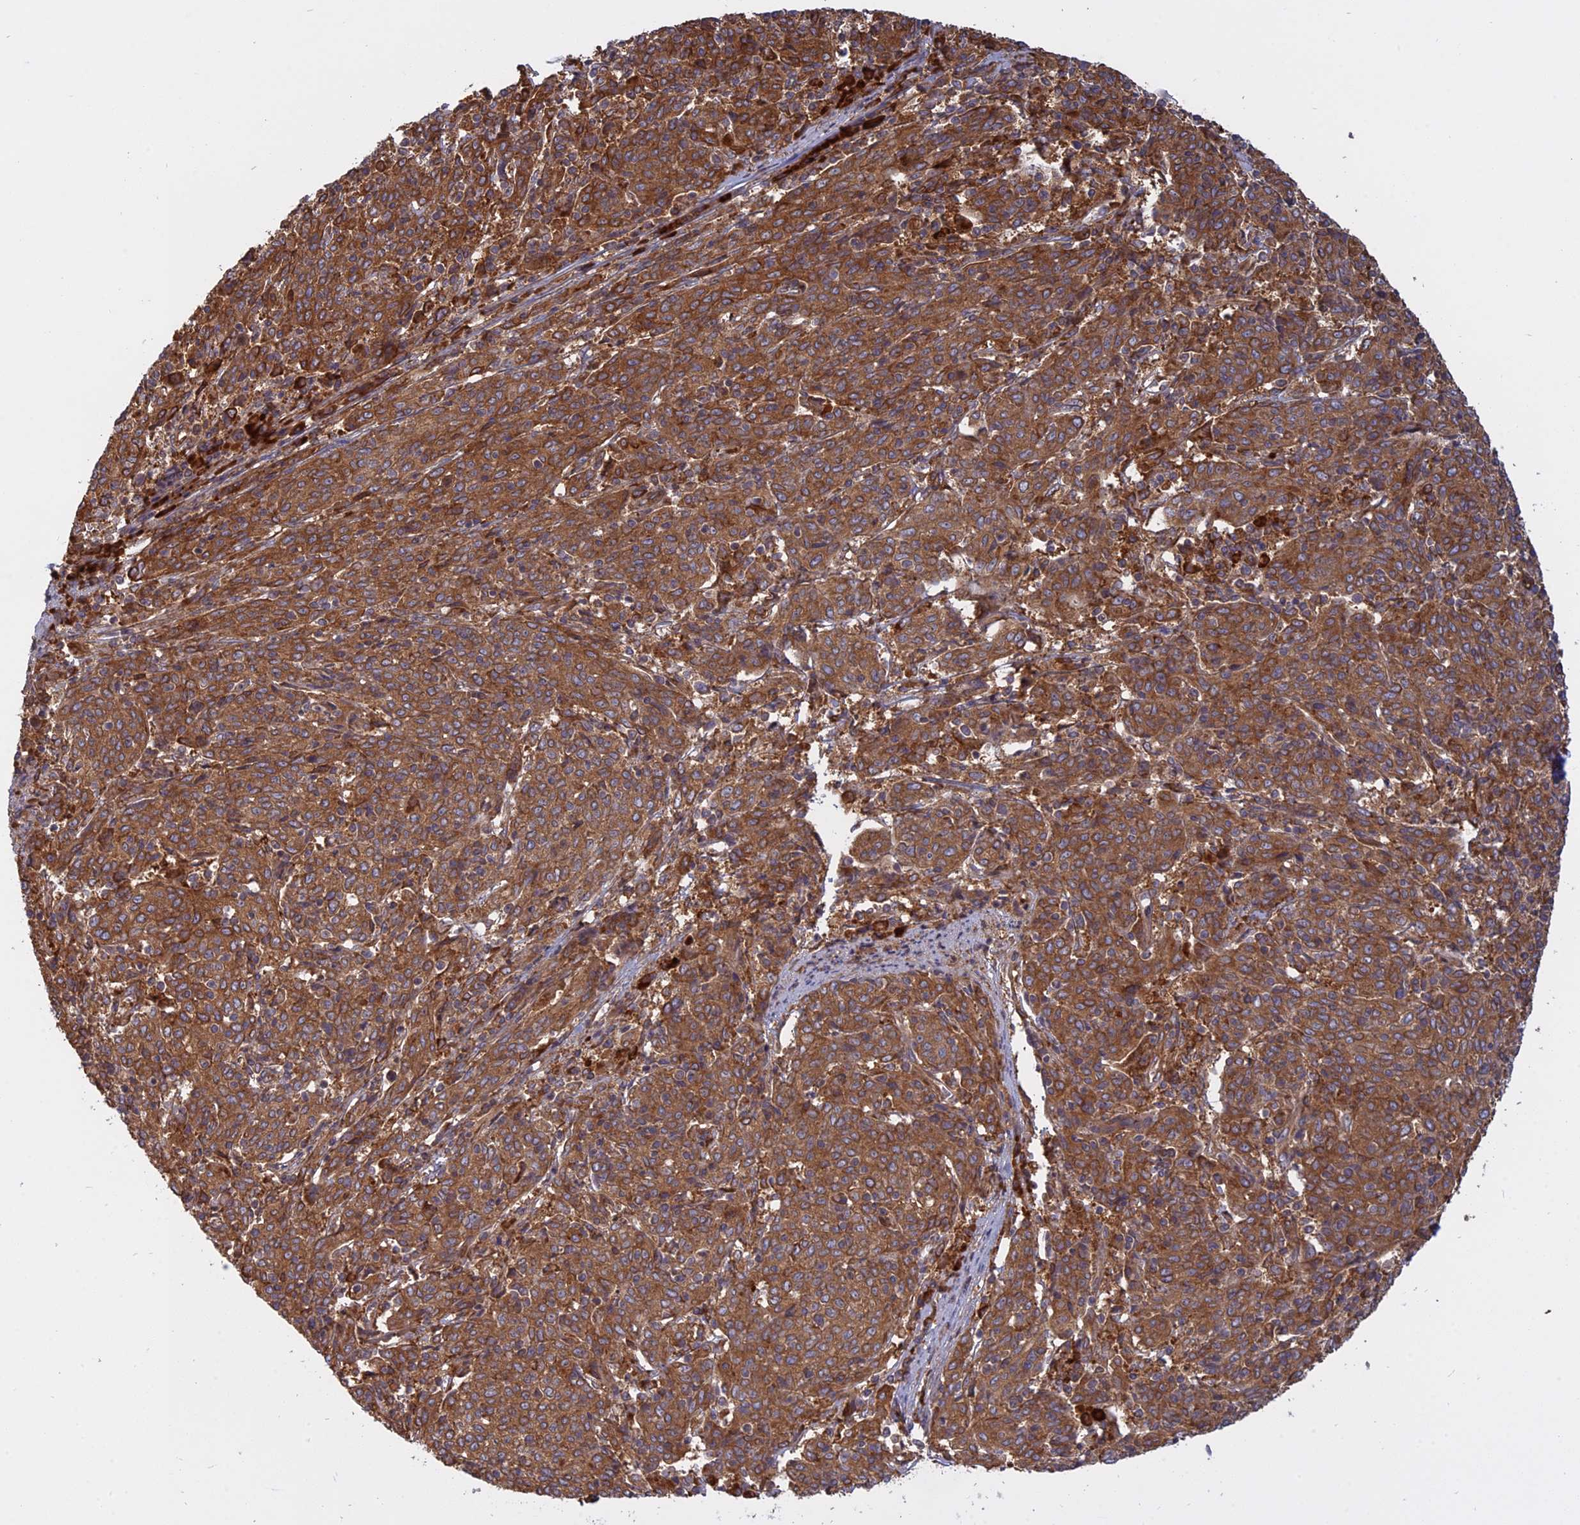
{"staining": {"intensity": "strong", "quantity": ">75%", "location": "cytoplasmic/membranous"}, "tissue": "cervical cancer", "cell_type": "Tumor cells", "image_type": "cancer", "snomed": [{"axis": "morphology", "description": "Squamous cell carcinoma, NOS"}, {"axis": "topography", "description": "Cervix"}], "caption": "Cervical cancer tissue exhibits strong cytoplasmic/membranous positivity in about >75% of tumor cells, visualized by immunohistochemistry.", "gene": "TMEM208", "patient": {"sex": "female", "age": 67}}